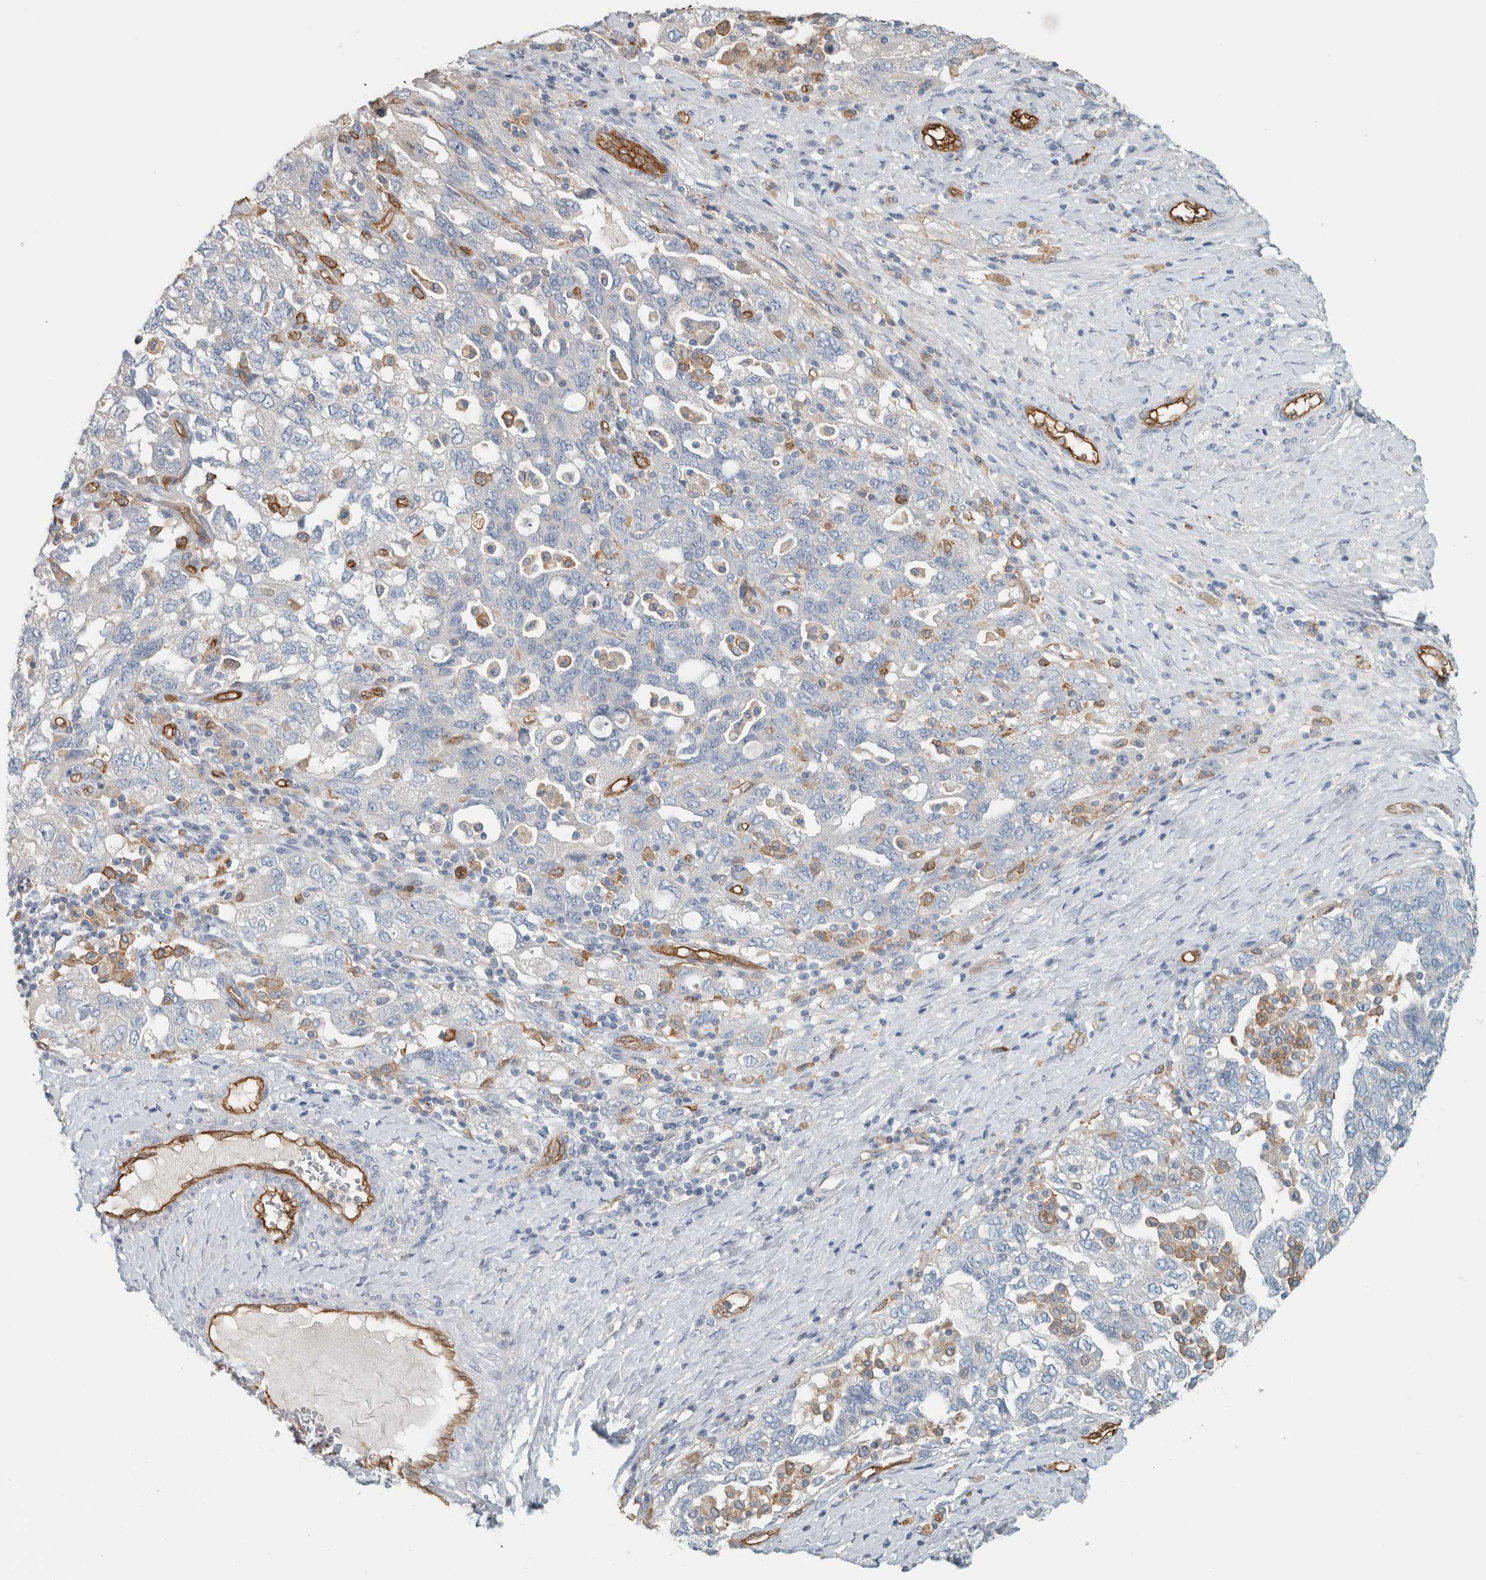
{"staining": {"intensity": "negative", "quantity": "none", "location": "none"}, "tissue": "ovarian cancer", "cell_type": "Tumor cells", "image_type": "cancer", "snomed": [{"axis": "morphology", "description": "Carcinoma, NOS"}, {"axis": "morphology", "description": "Cystadenocarcinoma, serous, NOS"}, {"axis": "topography", "description": "Ovary"}], "caption": "There is no significant expression in tumor cells of ovarian carcinoma.", "gene": "SCIN", "patient": {"sex": "female", "age": 69}}